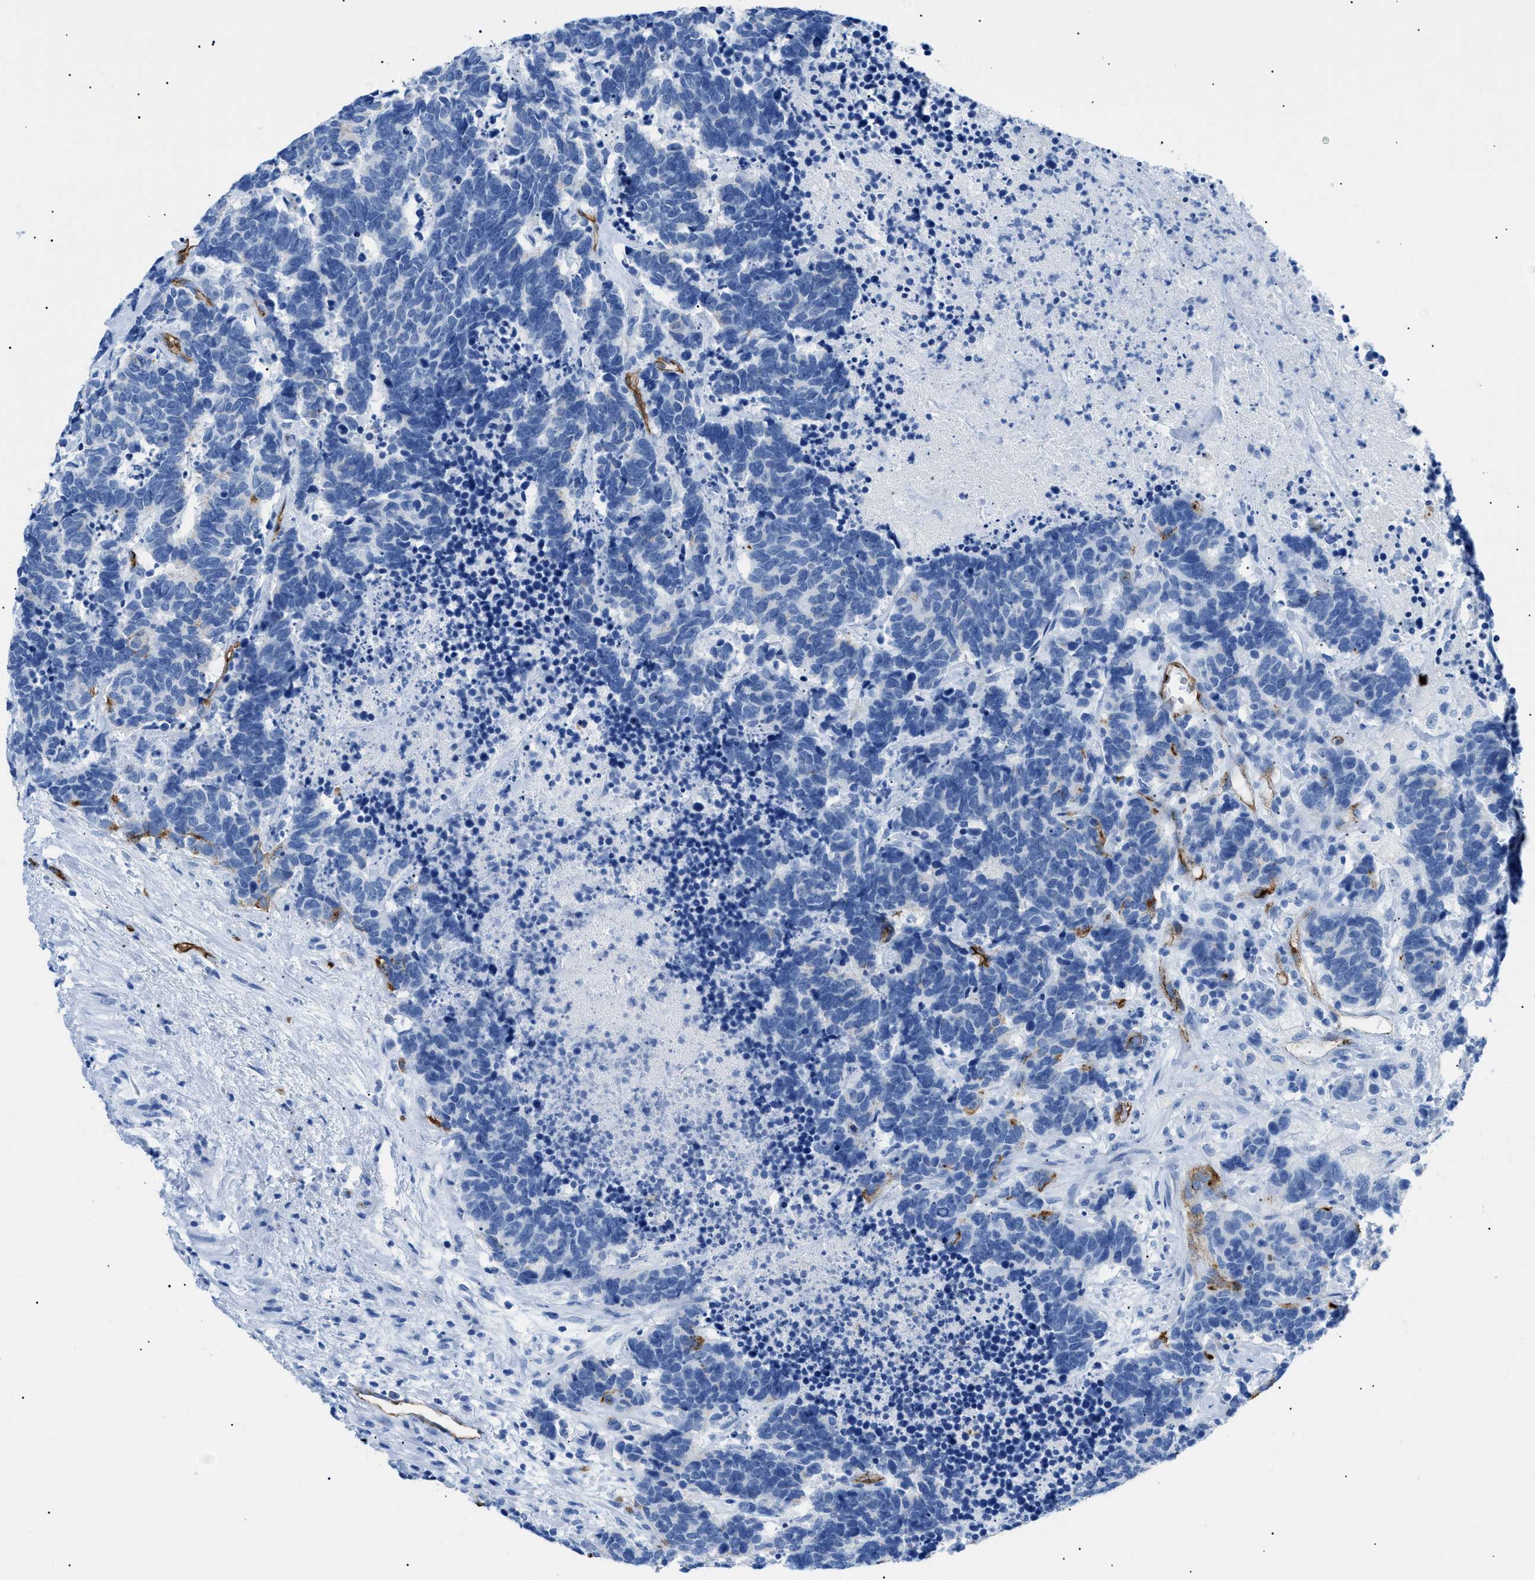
{"staining": {"intensity": "negative", "quantity": "none", "location": "none"}, "tissue": "carcinoid", "cell_type": "Tumor cells", "image_type": "cancer", "snomed": [{"axis": "morphology", "description": "Carcinoma, NOS"}, {"axis": "morphology", "description": "Carcinoid, malignant, NOS"}, {"axis": "topography", "description": "Urinary bladder"}], "caption": "This is an immunohistochemistry (IHC) micrograph of carcinoid (malignant). There is no expression in tumor cells.", "gene": "PODXL", "patient": {"sex": "male", "age": 57}}